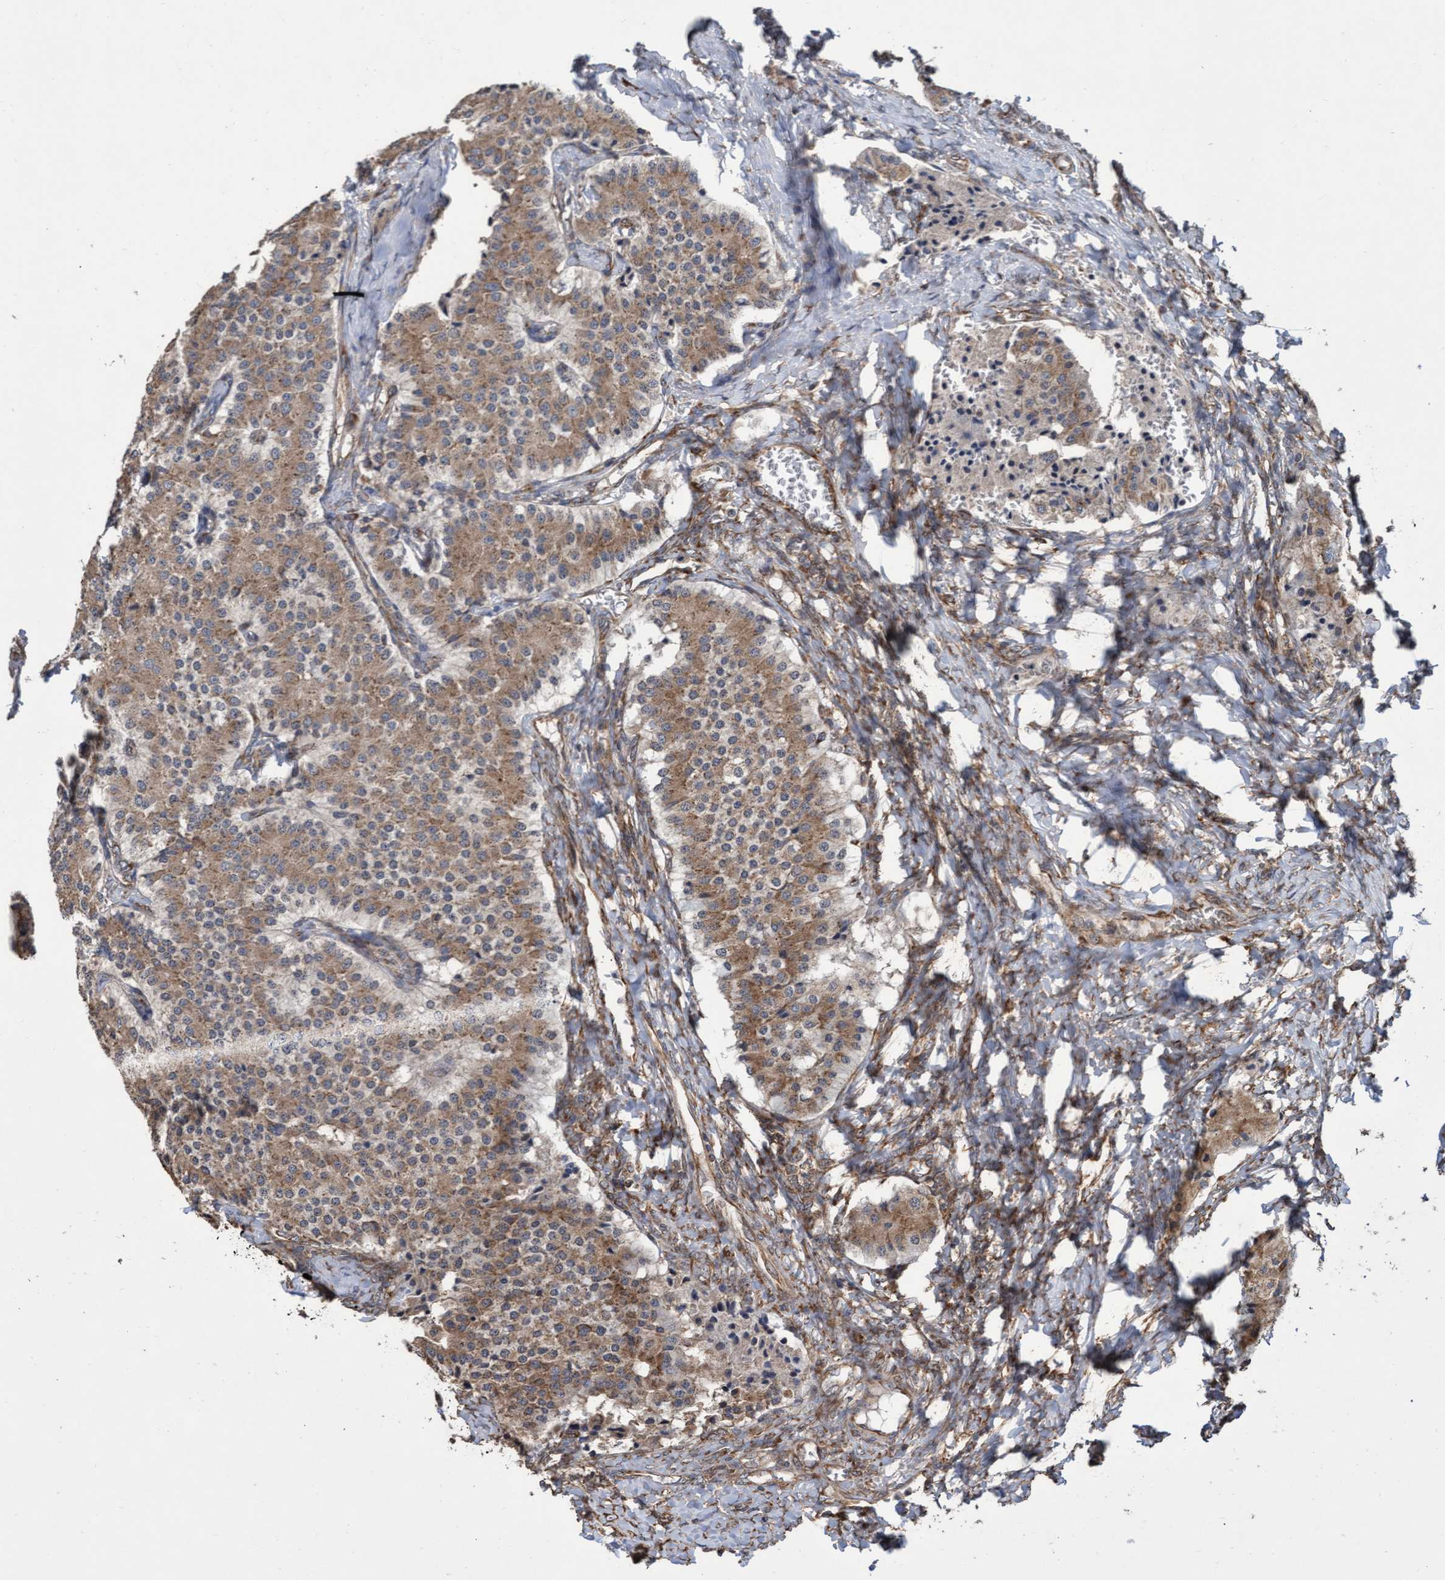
{"staining": {"intensity": "moderate", "quantity": ">75%", "location": "cytoplasmic/membranous"}, "tissue": "carcinoid", "cell_type": "Tumor cells", "image_type": "cancer", "snomed": [{"axis": "morphology", "description": "Carcinoid, malignant, NOS"}, {"axis": "topography", "description": "Colon"}], "caption": "An image of carcinoid stained for a protein shows moderate cytoplasmic/membranous brown staining in tumor cells.", "gene": "ABCF2", "patient": {"sex": "female", "age": 52}}